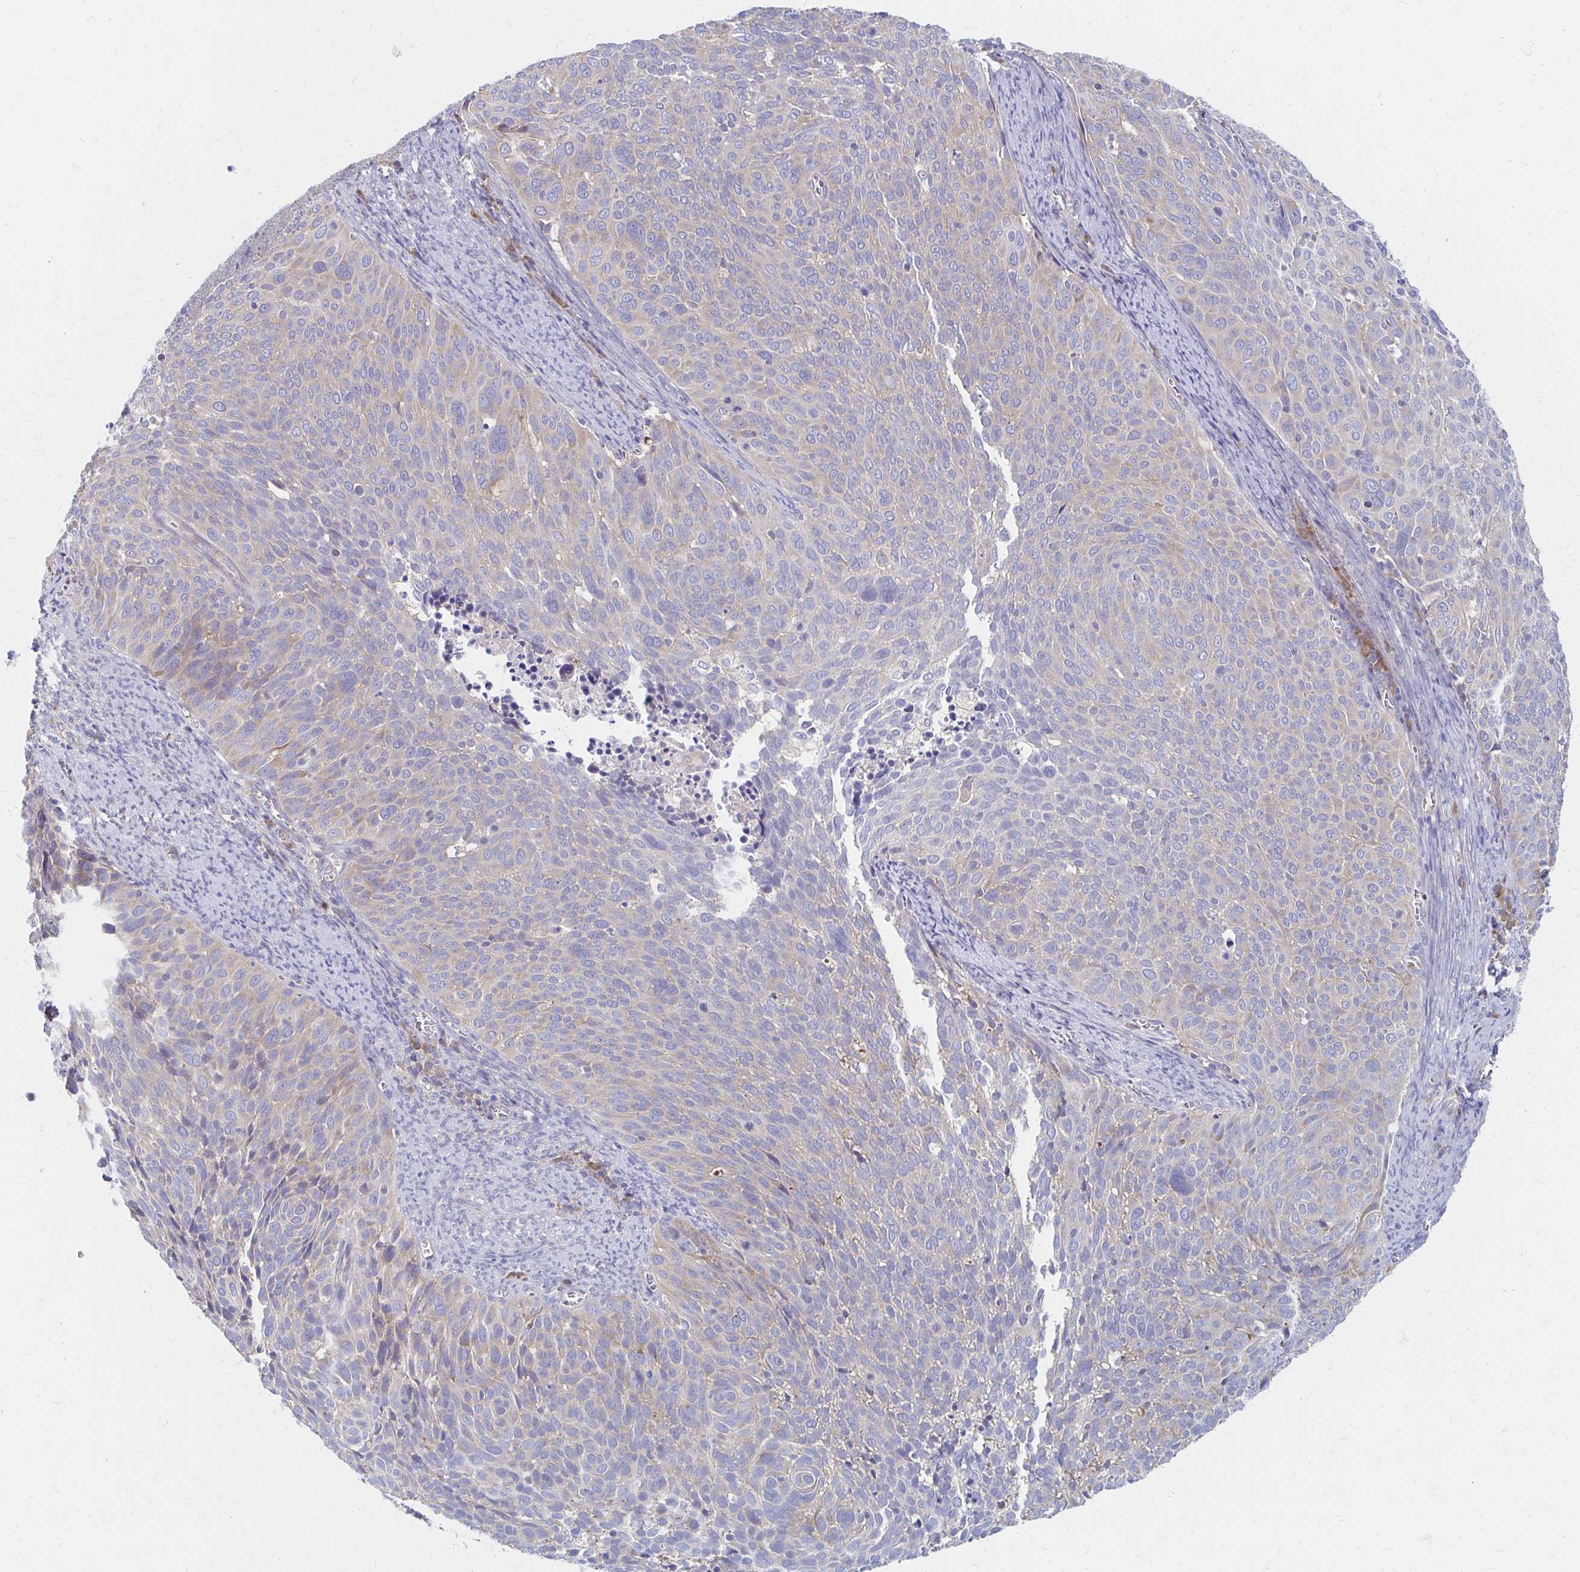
{"staining": {"intensity": "negative", "quantity": "none", "location": "none"}, "tissue": "cervical cancer", "cell_type": "Tumor cells", "image_type": "cancer", "snomed": [{"axis": "morphology", "description": "Squamous cell carcinoma, NOS"}, {"axis": "topography", "description": "Cervix"}], "caption": "An immunohistochemistry photomicrograph of cervical squamous cell carcinoma is shown. There is no staining in tumor cells of cervical squamous cell carcinoma.", "gene": "RPL27A", "patient": {"sex": "female", "age": 39}}